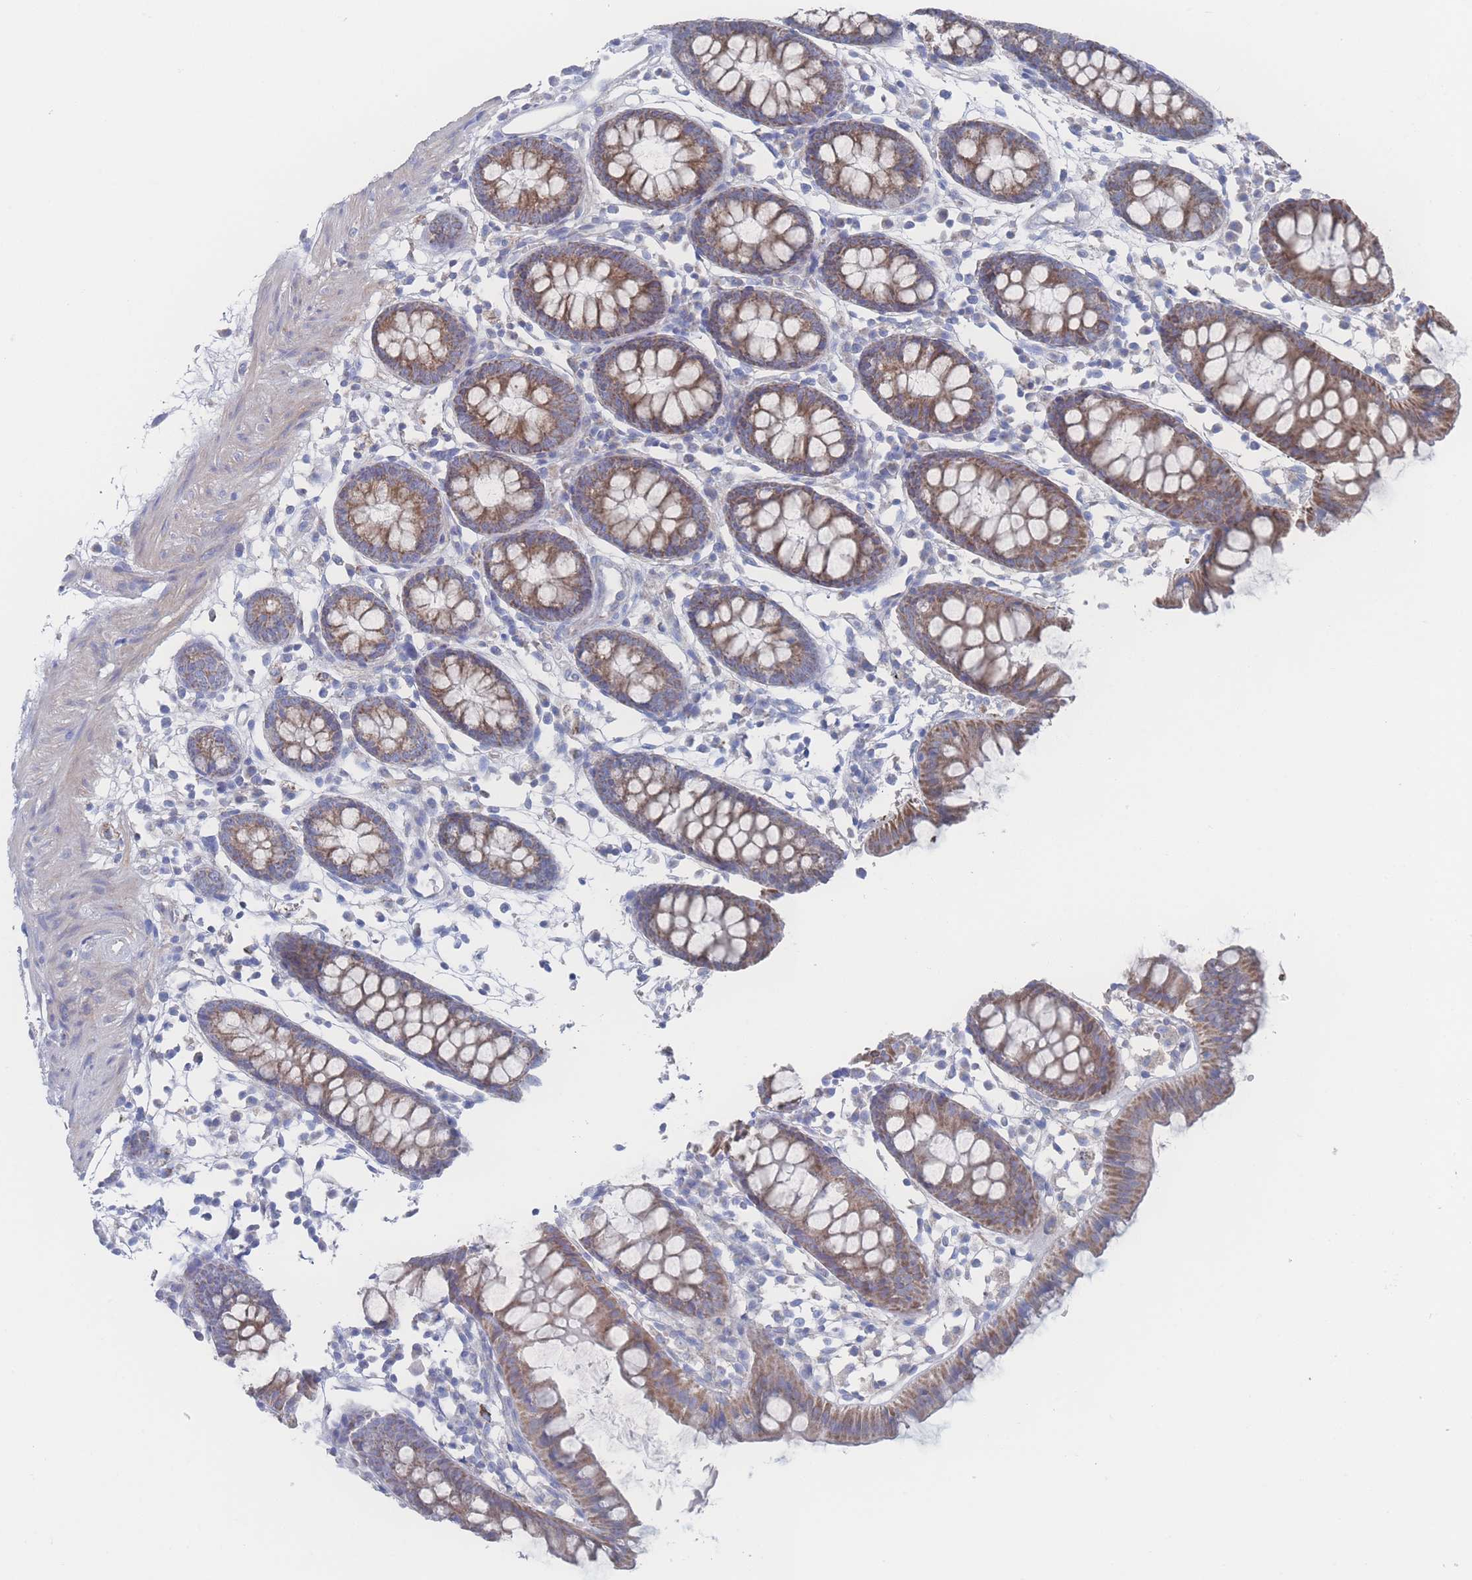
{"staining": {"intensity": "weak", "quantity": ">75%", "location": "cytoplasmic/membranous"}, "tissue": "colon", "cell_type": "Endothelial cells", "image_type": "normal", "snomed": [{"axis": "morphology", "description": "Normal tissue, NOS"}, {"axis": "topography", "description": "Colon"}], "caption": "Immunohistochemistry staining of unremarkable colon, which displays low levels of weak cytoplasmic/membranous positivity in about >75% of endothelial cells indicating weak cytoplasmic/membranous protein expression. The staining was performed using DAB (3,3'-diaminobenzidine) (brown) for protein detection and nuclei were counterstained in hematoxylin (blue).", "gene": "SNPH", "patient": {"sex": "female", "age": 84}}